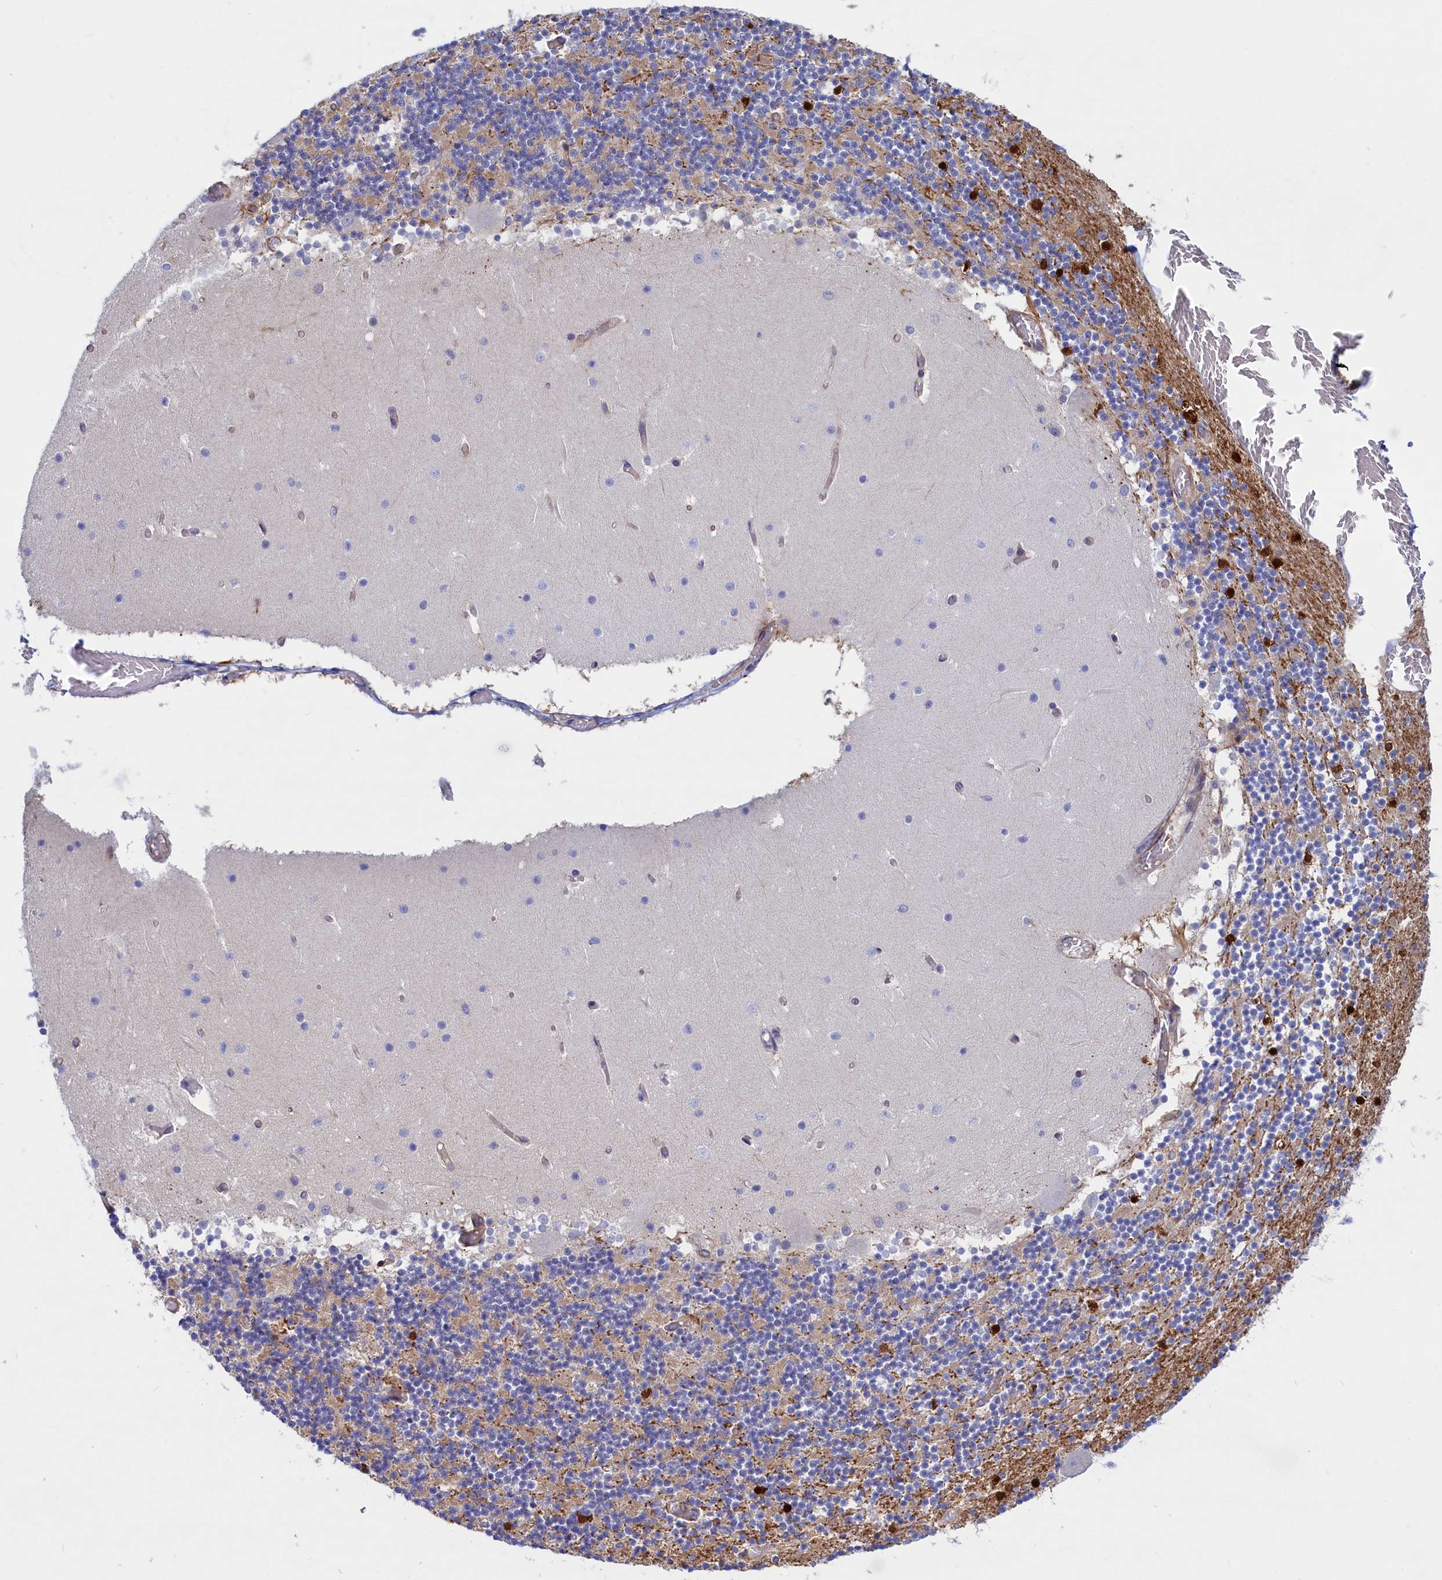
{"staining": {"intensity": "strong", "quantity": "<25%", "location": "cytoplasmic/membranous,nuclear"}, "tissue": "cerebellum", "cell_type": "Cells in granular layer", "image_type": "normal", "snomed": [{"axis": "morphology", "description": "Normal tissue, NOS"}, {"axis": "topography", "description": "Cerebellum"}], "caption": "This is a photomicrograph of immunohistochemistry (IHC) staining of normal cerebellum, which shows strong positivity in the cytoplasmic/membranous,nuclear of cells in granular layer.", "gene": "ABCC12", "patient": {"sex": "female", "age": 28}}